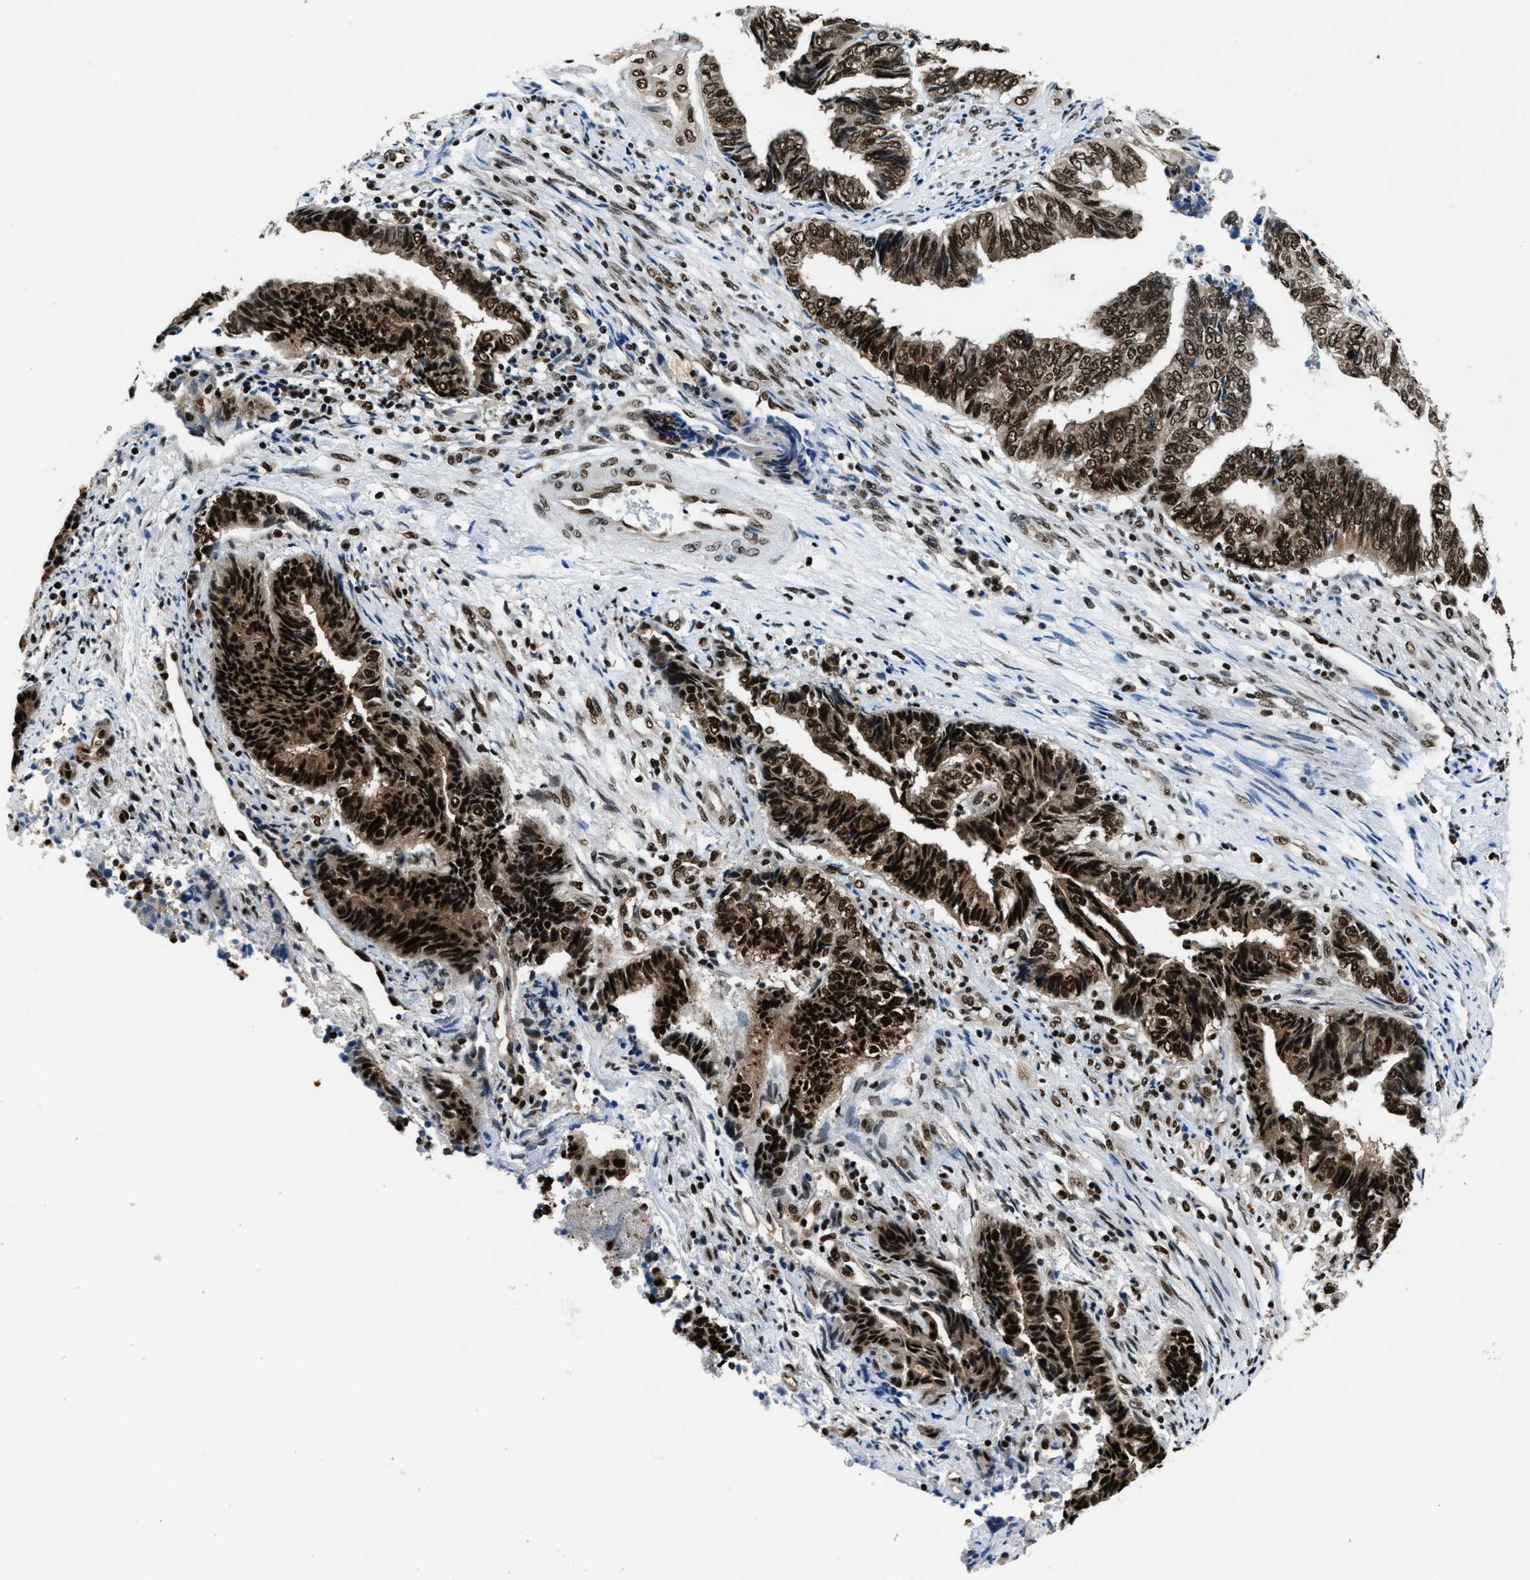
{"staining": {"intensity": "strong", "quantity": ">75%", "location": "nuclear"}, "tissue": "endometrial cancer", "cell_type": "Tumor cells", "image_type": "cancer", "snomed": [{"axis": "morphology", "description": "Adenocarcinoma, NOS"}, {"axis": "topography", "description": "Uterus"}, {"axis": "topography", "description": "Endometrium"}], "caption": "Endometrial cancer stained with a brown dye demonstrates strong nuclear positive staining in about >75% of tumor cells.", "gene": "CCNDBP1", "patient": {"sex": "female", "age": 70}}